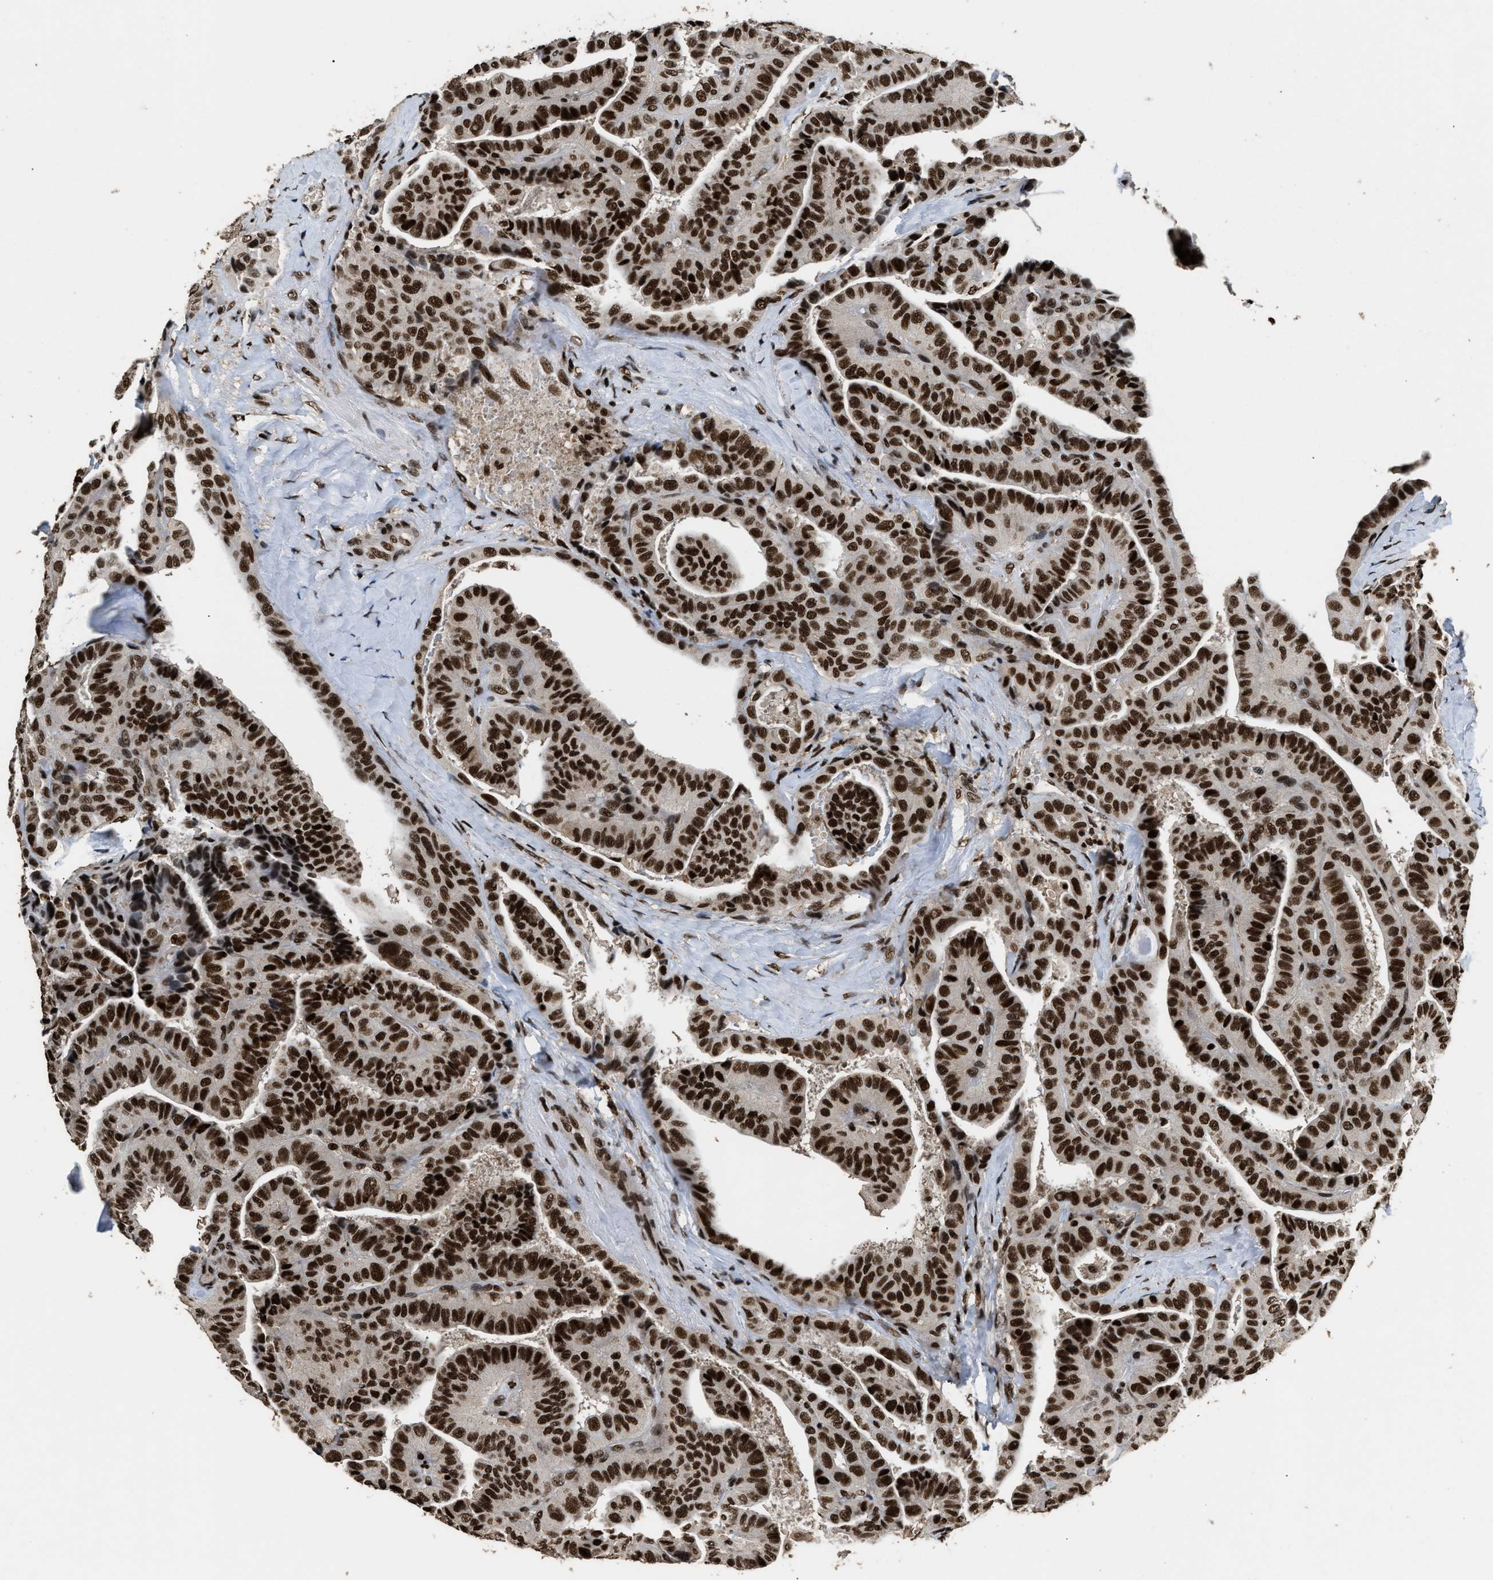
{"staining": {"intensity": "strong", "quantity": ">75%", "location": "nuclear"}, "tissue": "thyroid cancer", "cell_type": "Tumor cells", "image_type": "cancer", "snomed": [{"axis": "morphology", "description": "Papillary adenocarcinoma, NOS"}, {"axis": "topography", "description": "Thyroid gland"}], "caption": "Thyroid papillary adenocarcinoma stained for a protein shows strong nuclear positivity in tumor cells.", "gene": "RAD21", "patient": {"sex": "male", "age": 77}}